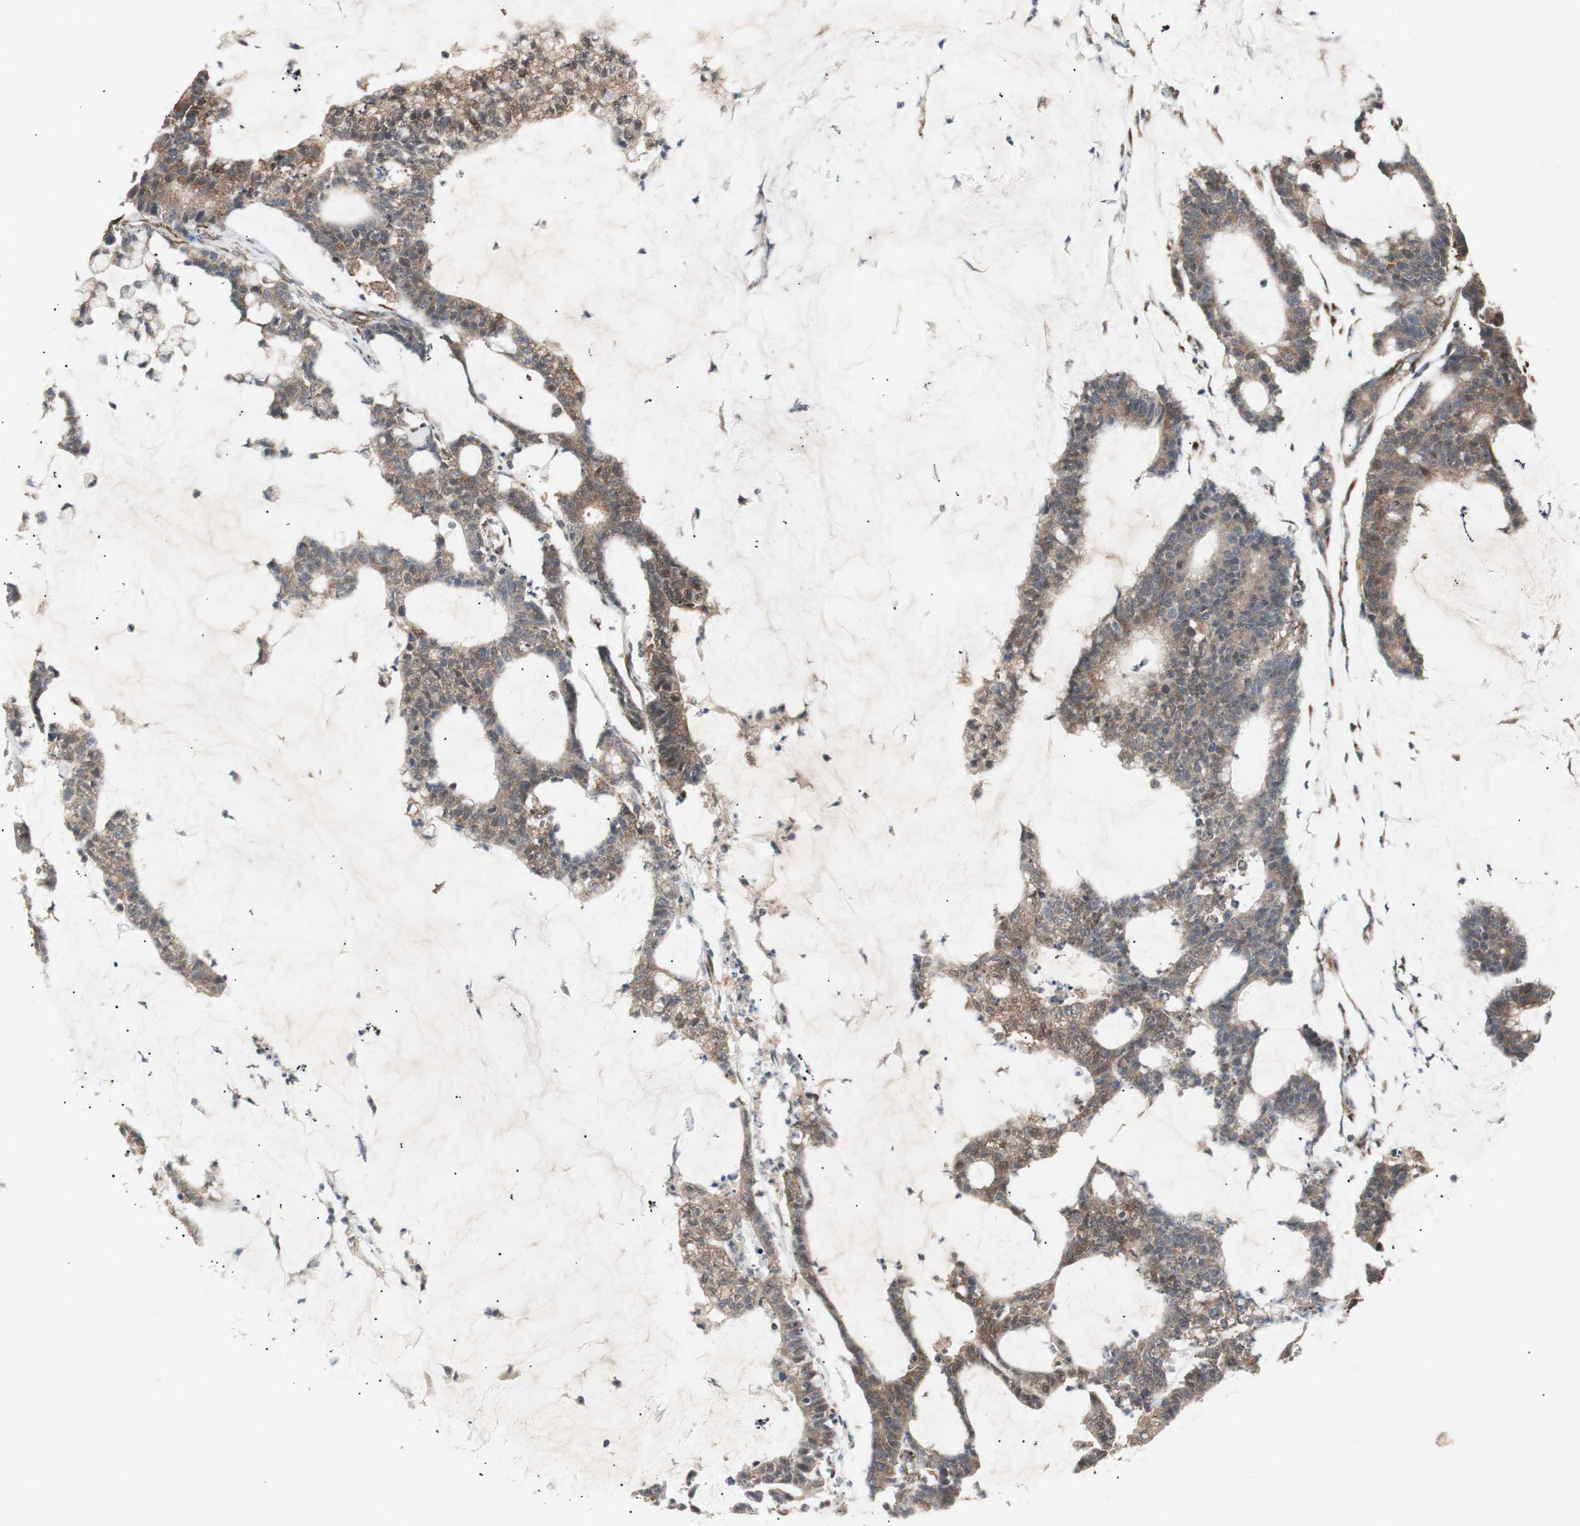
{"staining": {"intensity": "moderate", "quantity": ">75%", "location": "cytoplasmic/membranous"}, "tissue": "colorectal cancer", "cell_type": "Tumor cells", "image_type": "cancer", "snomed": [{"axis": "morphology", "description": "Adenocarcinoma, NOS"}, {"axis": "topography", "description": "Colon"}], "caption": "DAB immunohistochemical staining of human colorectal cancer (adenocarcinoma) reveals moderate cytoplasmic/membranous protein staining in about >75% of tumor cells.", "gene": "LZTS1", "patient": {"sex": "female", "age": 84}}